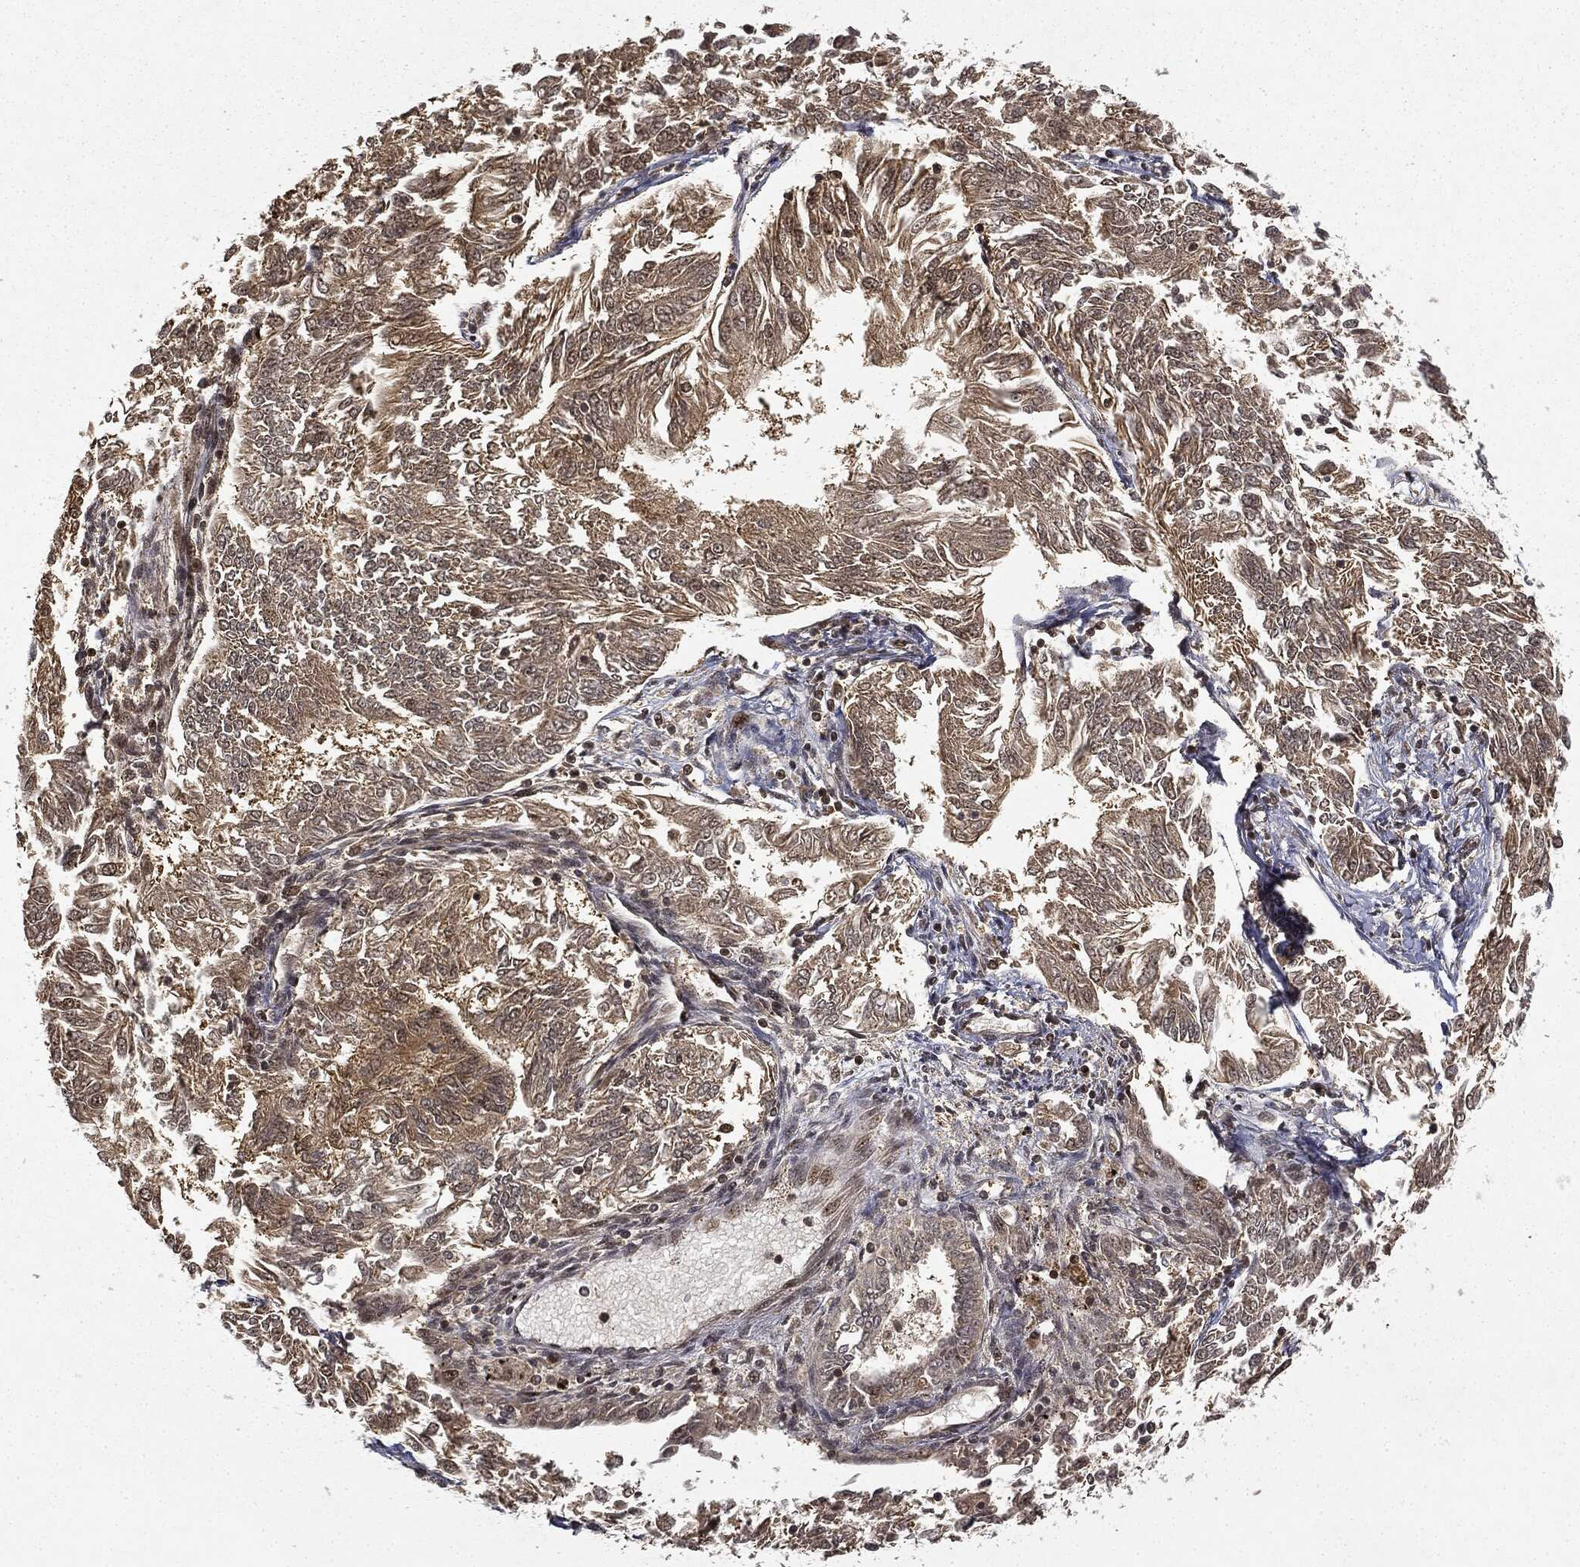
{"staining": {"intensity": "weak", "quantity": ">75%", "location": "cytoplasmic/membranous"}, "tissue": "endometrial cancer", "cell_type": "Tumor cells", "image_type": "cancer", "snomed": [{"axis": "morphology", "description": "Adenocarcinoma, NOS"}, {"axis": "topography", "description": "Endometrium"}], "caption": "Human endometrial cancer stained for a protein (brown) demonstrates weak cytoplasmic/membranous positive expression in about >75% of tumor cells.", "gene": "ZNHIT6", "patient": {"sex": "female", "age": 58}}